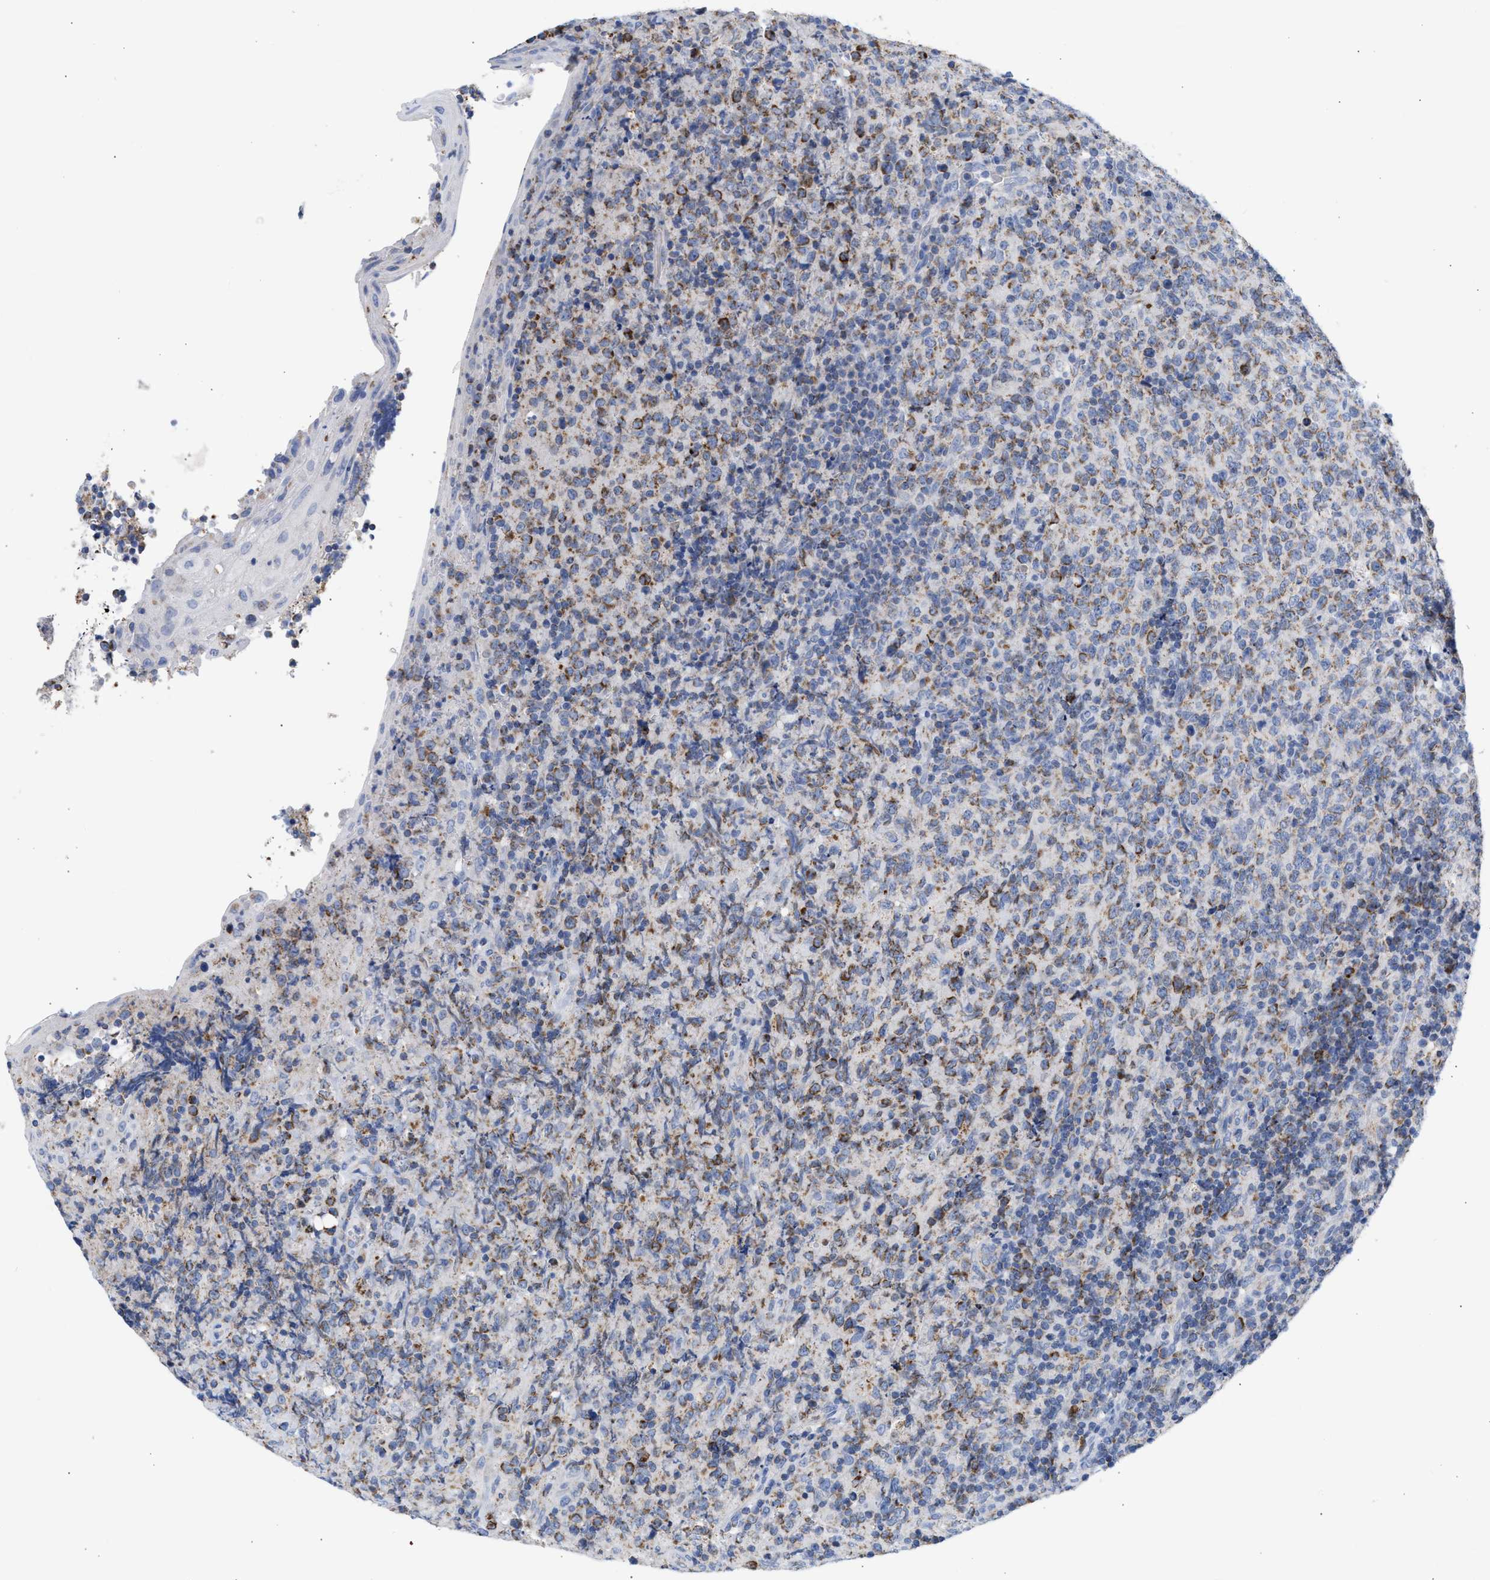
{"staining": {"intensity": "moderate", "quantity": "<25%", "location": "cytoplasmic/membranous"}, "tissue": "lymphoma", "cell_type": "Tumor cells", "image_type": "cancer", "snomed": [{"axis": "morphology", "description": "Malignant lymphoma, non-Hodgkin's type, High grade"}, {"axis": "topography", "description": "Tonsil"}], "caption": "Lymphoma was stained to show a protein in brown. There is low levels of moderate cytoplasmic/membranous expression in about <25% of tumor cells.", "gene": "ACOT13", "patient": {"sex": "female", "age": 36}}